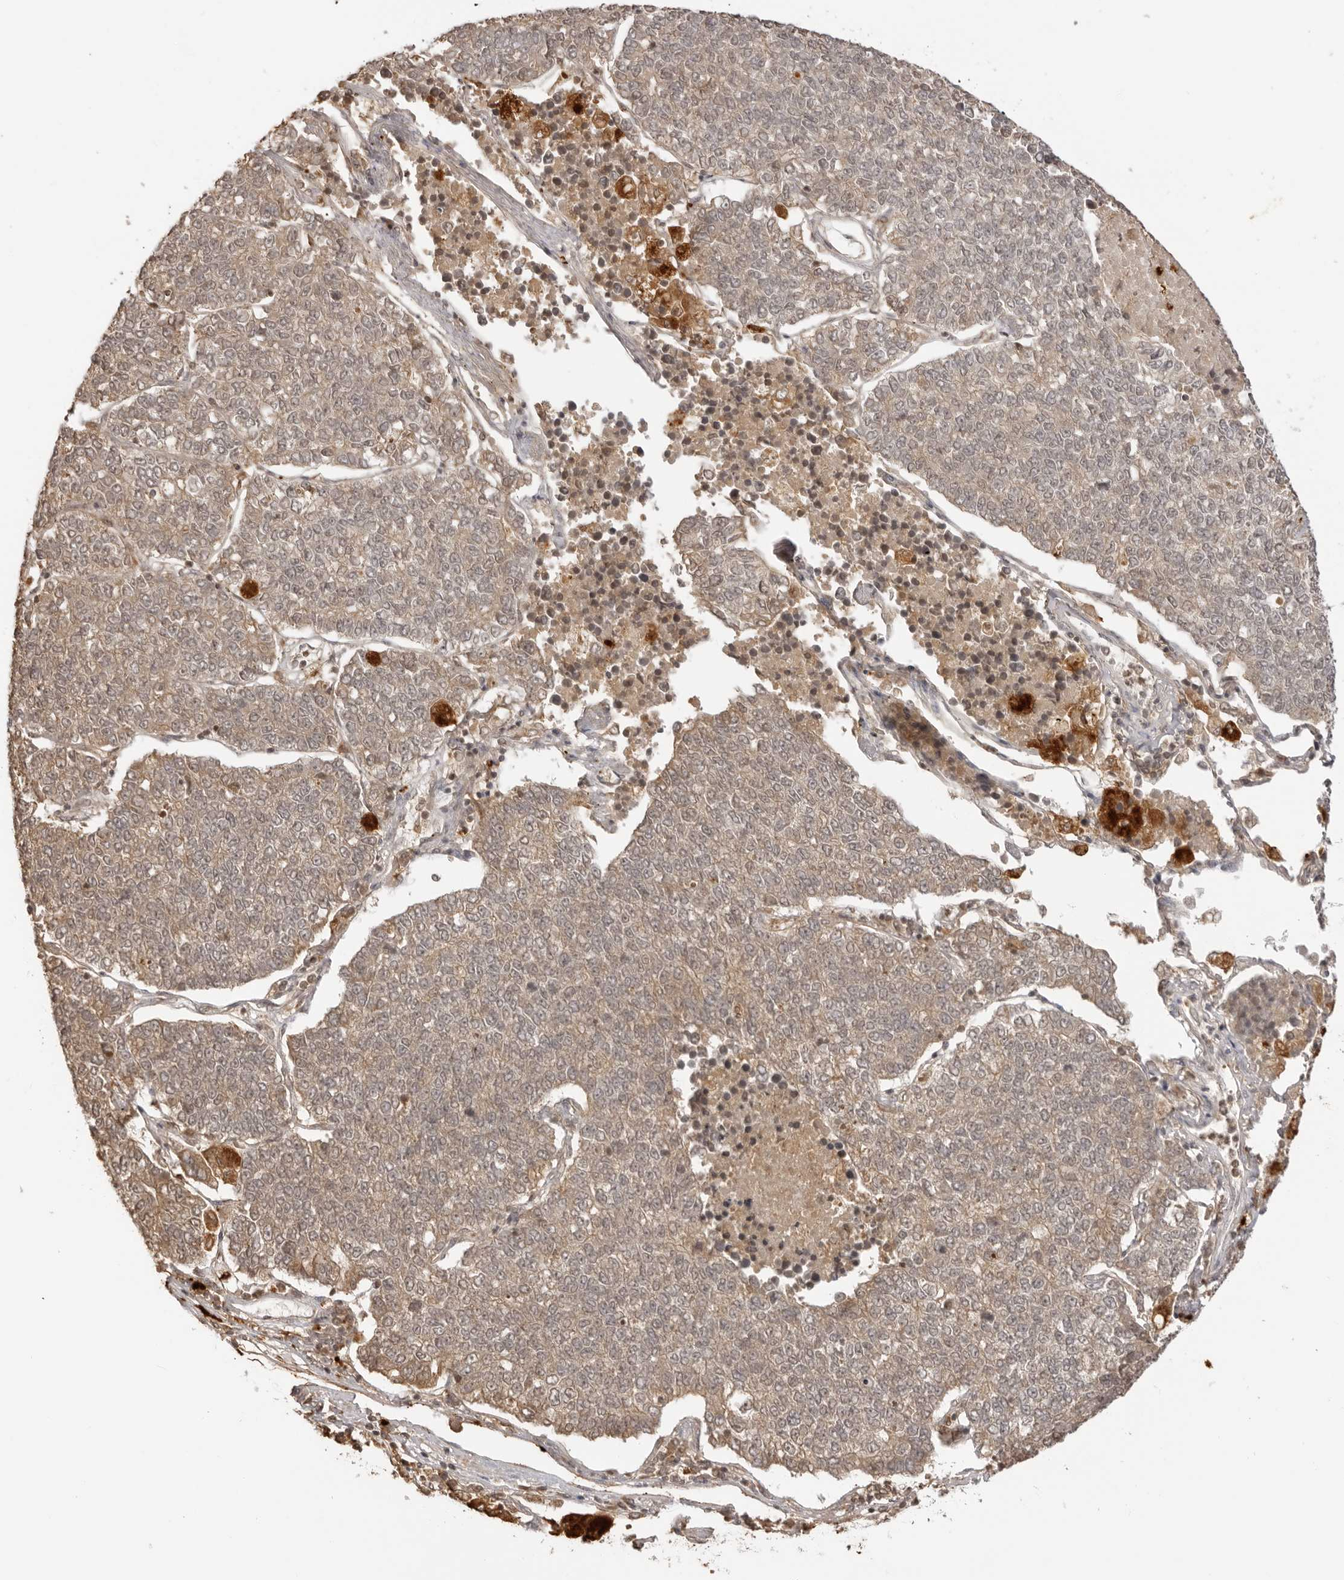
{"staining": {"intensity": "weak", "quantity": ">75%", "location": "cytoplasmic/membranous"}, "tissue": "lung cancer", "cell_type": "Tumor cells", "image_type": "cancer", "snomed": [{"axis": "morphology", "description": "Adenocarcinoma, NOS"}, {"axis": "topography", "description": "Lung"}], "caption": "Protein expression analysis of human lung adenocarcinoma reveals weak cytoplasmic/membranous staining in approximately >75% of tumor cells. (Brightfield microscopy of DAB IHC at high magnification).", "gene": "IKBKE", "patient": {"sex": "male", "age": 49}}